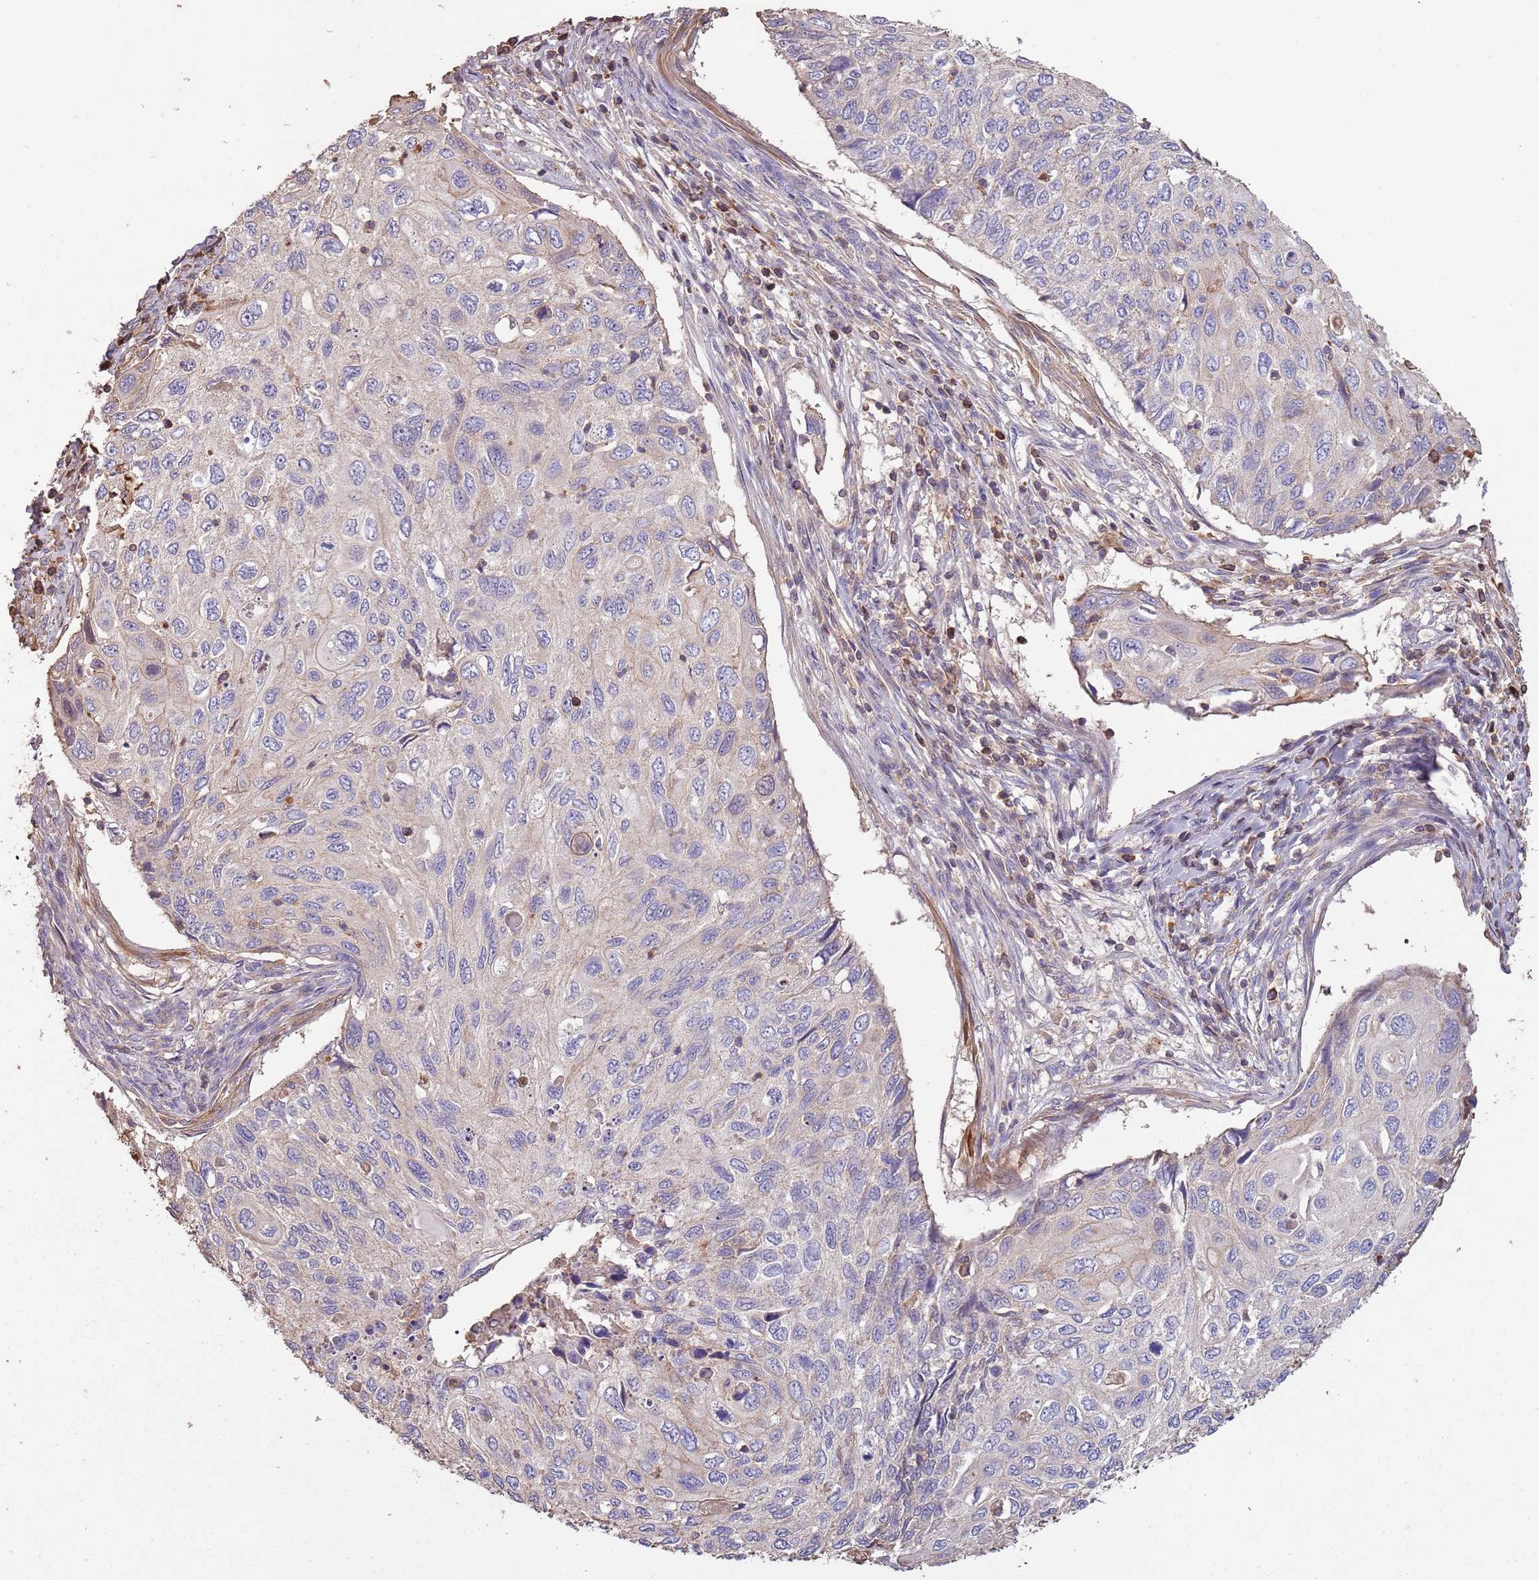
{"staining": {"intensity": "negative", "quantity": "none", "location": "none"}, "tissue": "cervical cancer", "cell_type": "Tumor cells", "image_type": "cancer", "snomed": [{"axis": "morphology", "description": "Squamous cell carcinoma, NOS"}, {"axis": "topography", "description": "Cervix"}], "caption": "The photomicrograph reveals no significant staining in tumor cells of cervical squamous cell carcinoma. (Immunohistochemistry, brightfield microscopy, high magnification).", "gene": "FECH", "patient": {"sex": "female", "age": 70}}